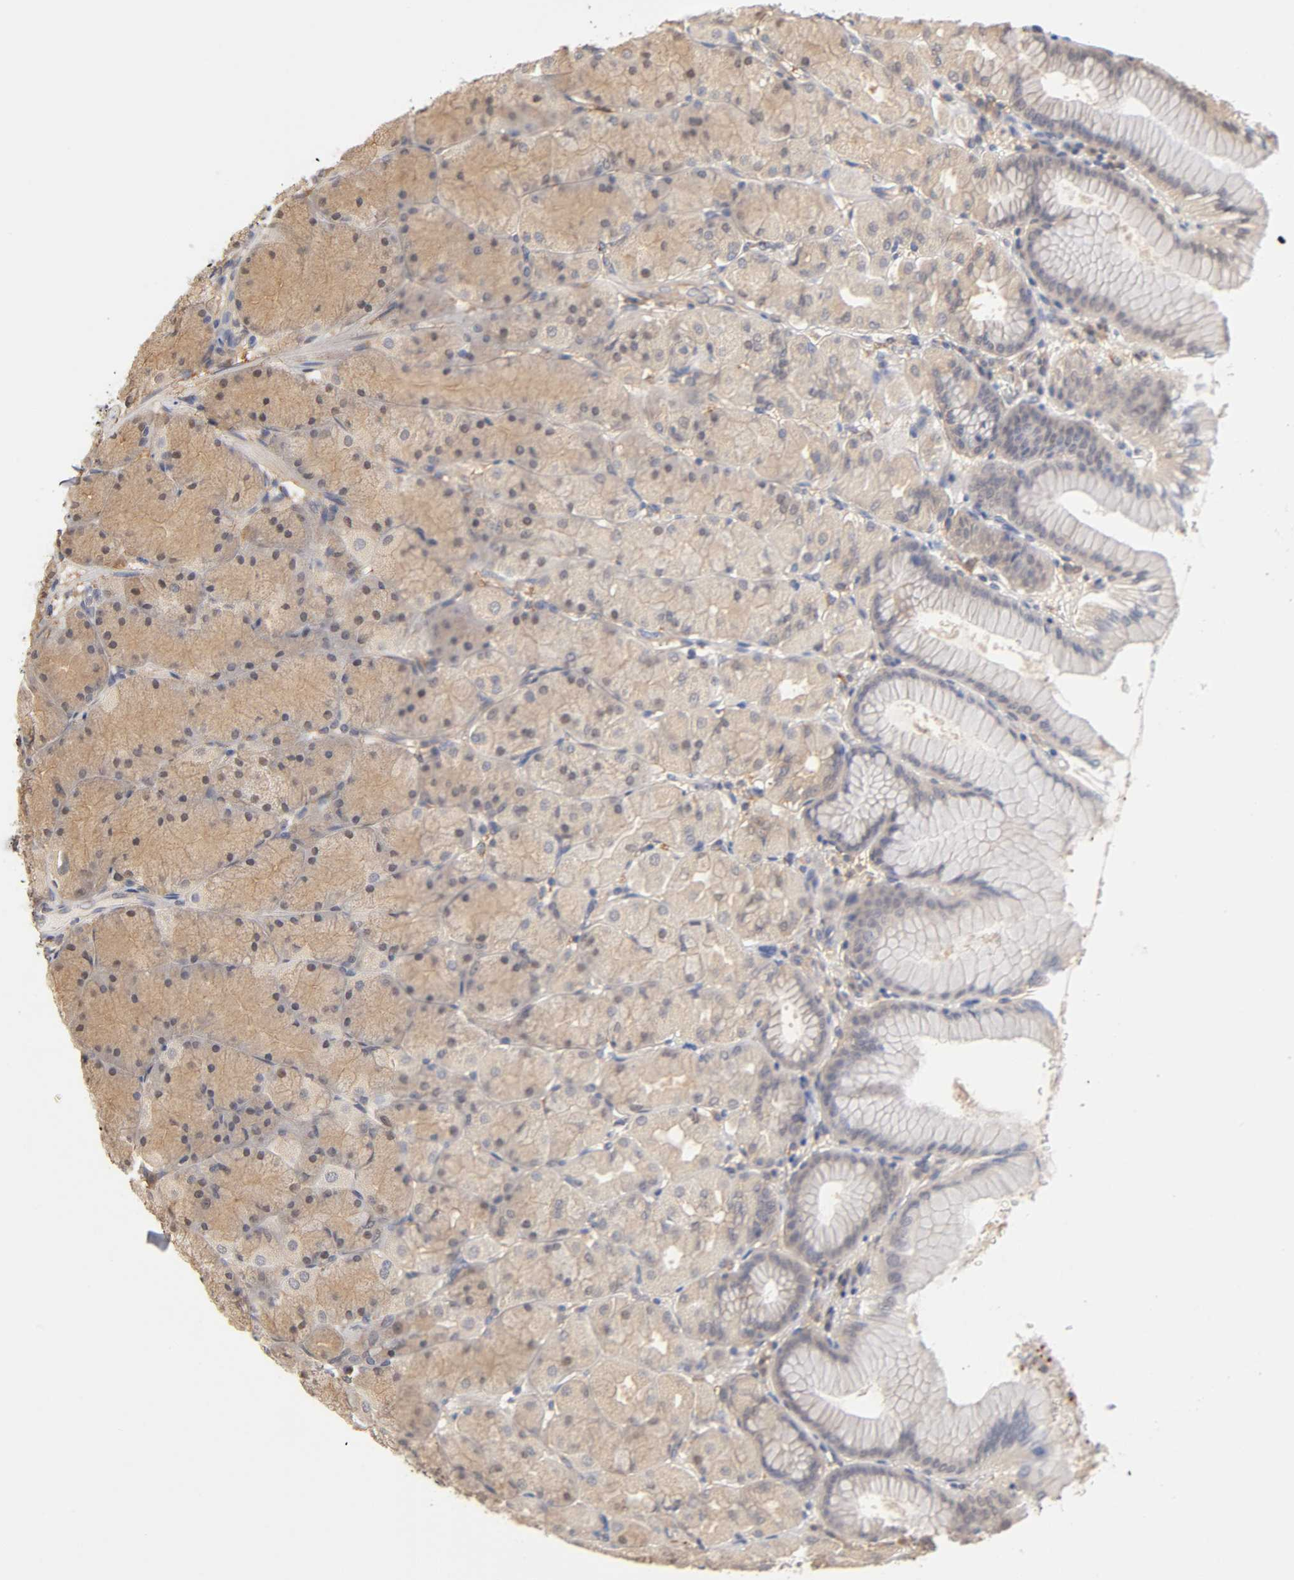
{"staining": {"intensity": "weak", "quantity": ">75%", "location": "cytoplasmic/membranous"}, "tissue": "stomach", "cell_type": "Glandular cells", "image_type": "normal", "snomed": [{"axis": "morphology", "description": "Normal tissue, NOS"}, {"axis": "topography", "description": "Stomach, upper"}], "caption": "Immunohistochemistry (IHC) photomicrograph of normal stomach stained for a protein (brown), which reveals low levels of weak cytoplasmic/membranous staining in about >75% of glandular cells.", "gene": "PDE5A", "patient": {"sex": "female", "age": 56}}